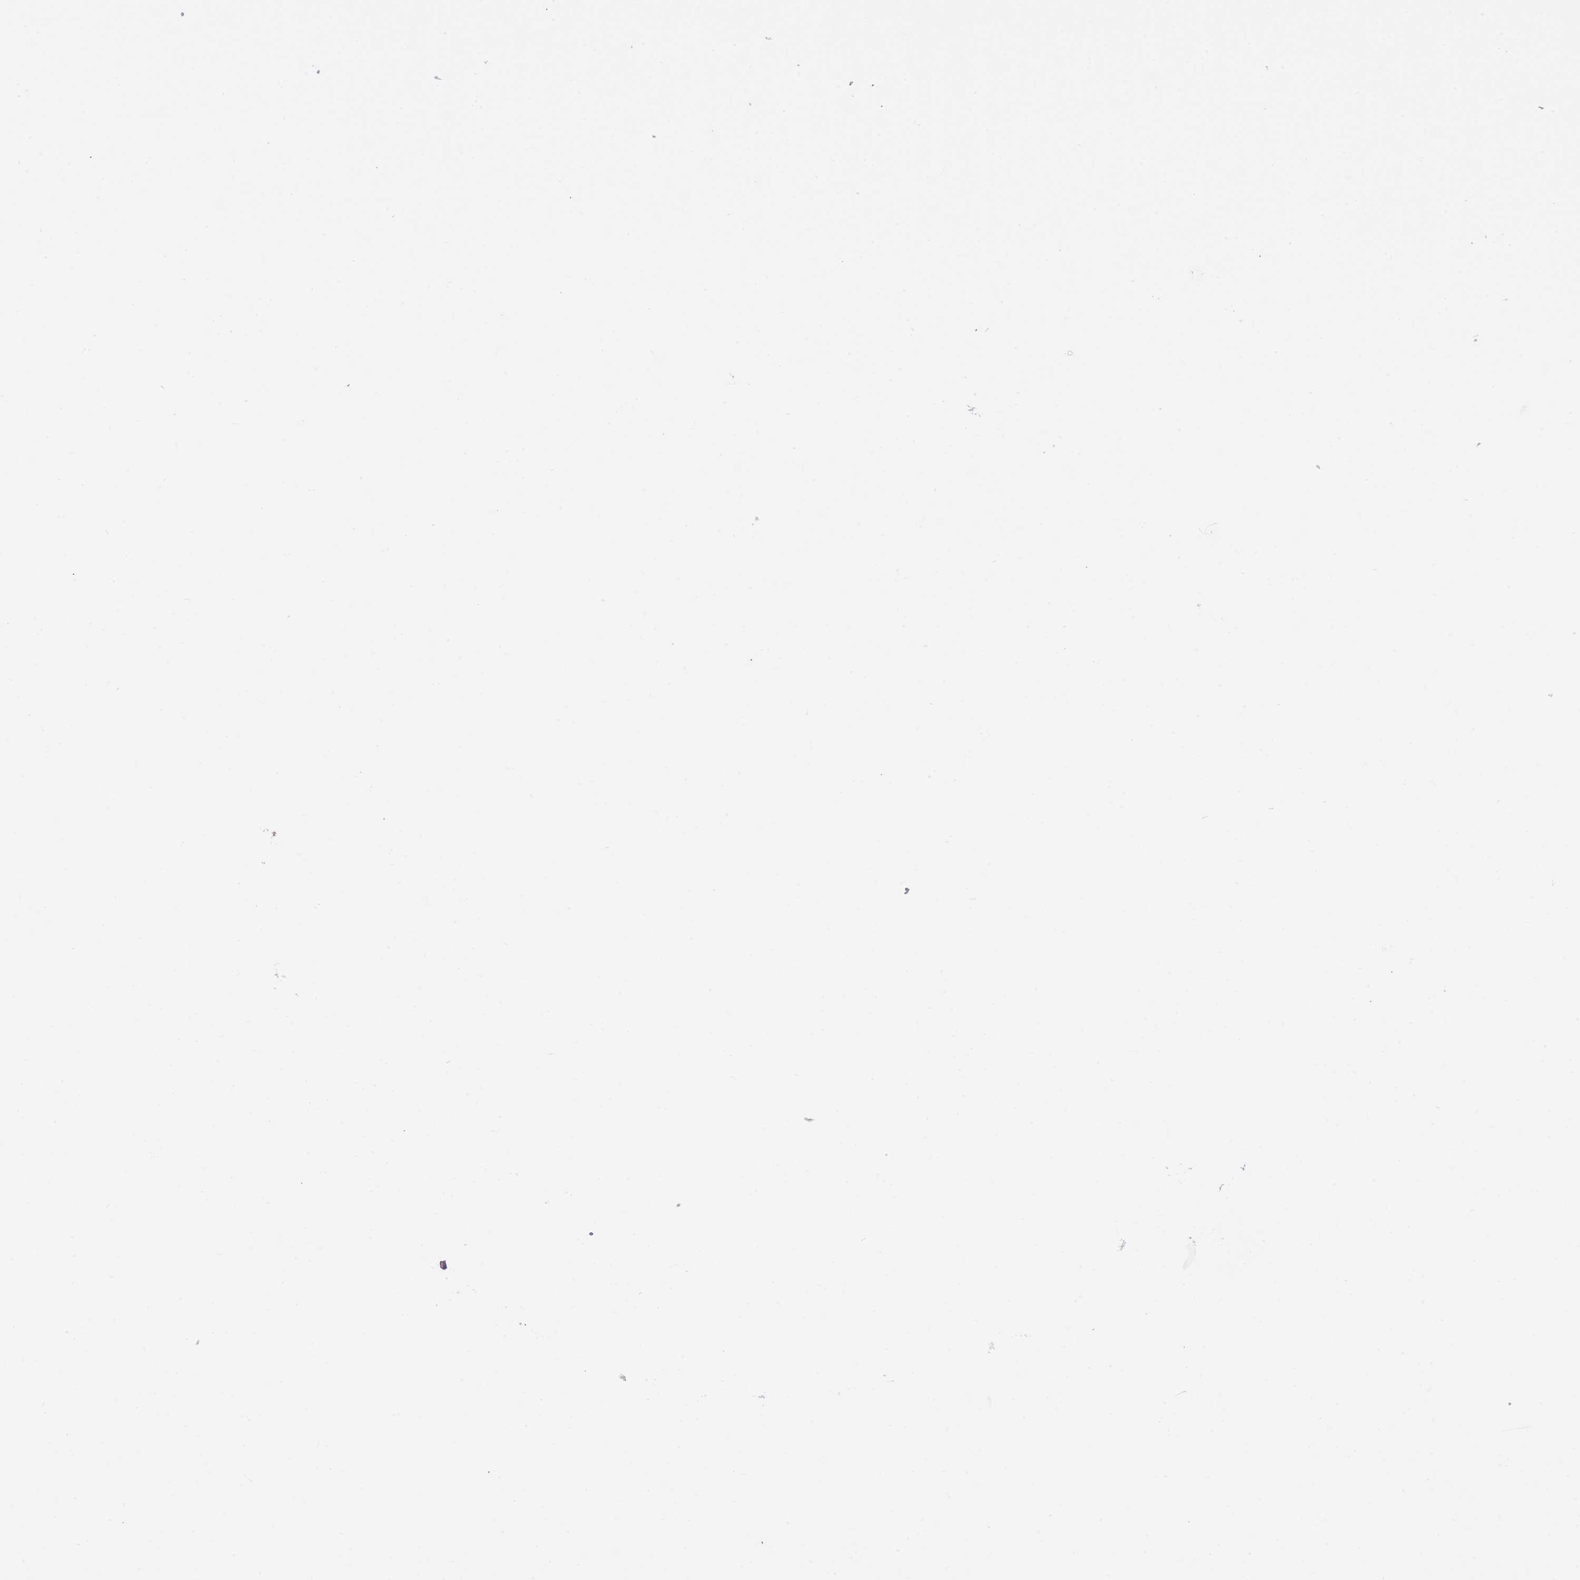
{"staining": {"intensity": "negative", "quantity": "none", "location": "none"}, "tissue": "urothelial cancer", "cell_type": "Tumor cells", "image_type": "cancer", "snomed": [{"axis": "morphology", "description": "Urothelial carcinoma, High grade"}, {"axis": "topography", "description": "Urinary bladder"}], "caption": "An immunohistochemistry (IHC) image of urothelial cancer is shown. There is no staining in tumor cells of urothelial cancer.", "gene": "IMPG1", "patient": {"sex": "male", "age": 67}}